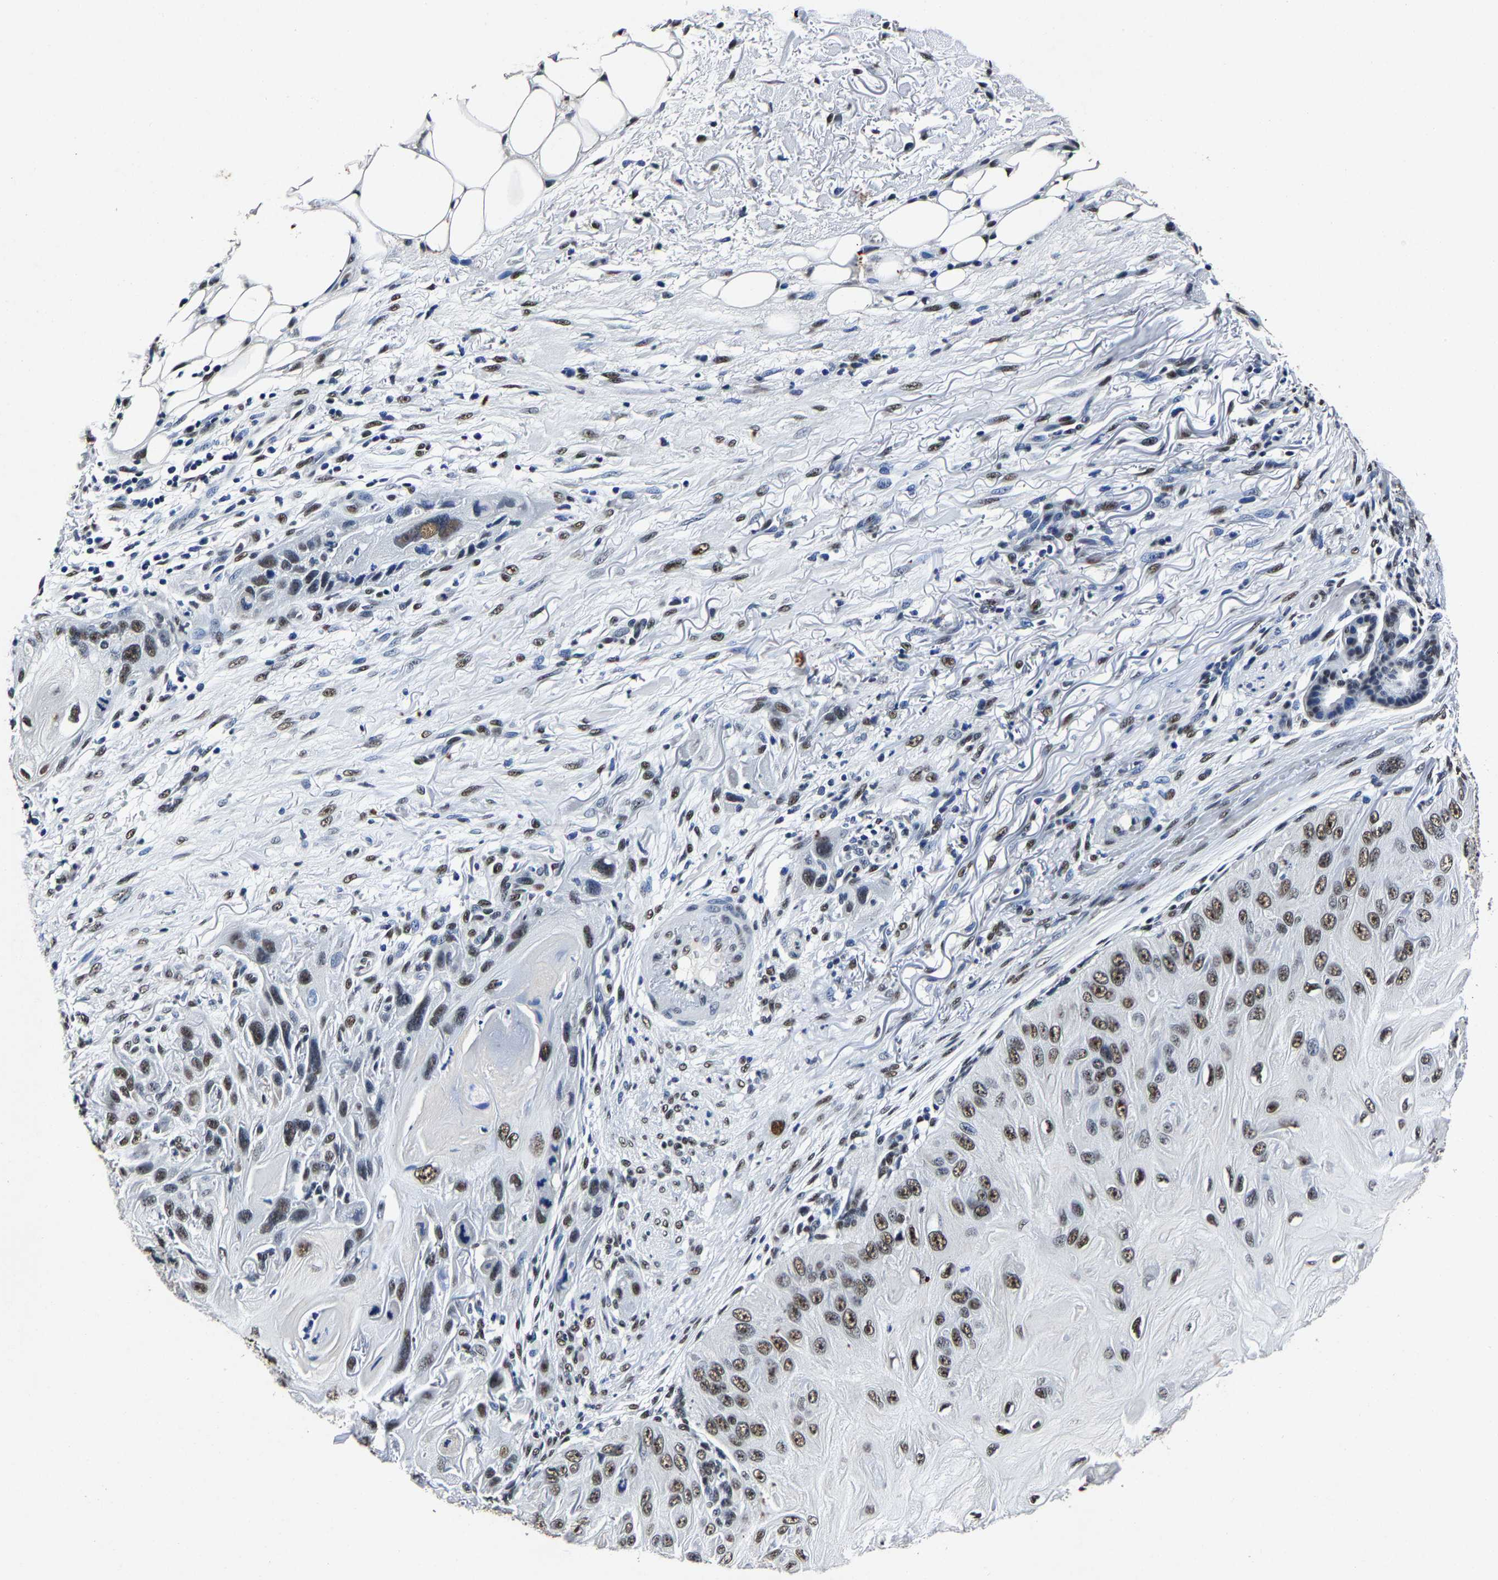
{"staining": {"intensity": "moderate", "quantity": "25%-75%", "location": "nuclear"}, "tissue": "skin cancer", "cell_type": "Tumor cells", "image_type": "cancer", "snomed": [{"axis": "morphology", "description": "Squamous cell carcinoma, NOS"}, {"axis": "topography", "description": "Skin"}], "caption": "Moderate nuclear protein expression is present in approximately 25%-75% of tumor cells in skin cancer (squamous cell carcinoma). The staining was performed using DAB, with brown indicating positive protein expression. Nuclei are stained blue with hematoxylin.", "gene": "RBM45", "patient": {"sex": "female", "age": 77}}